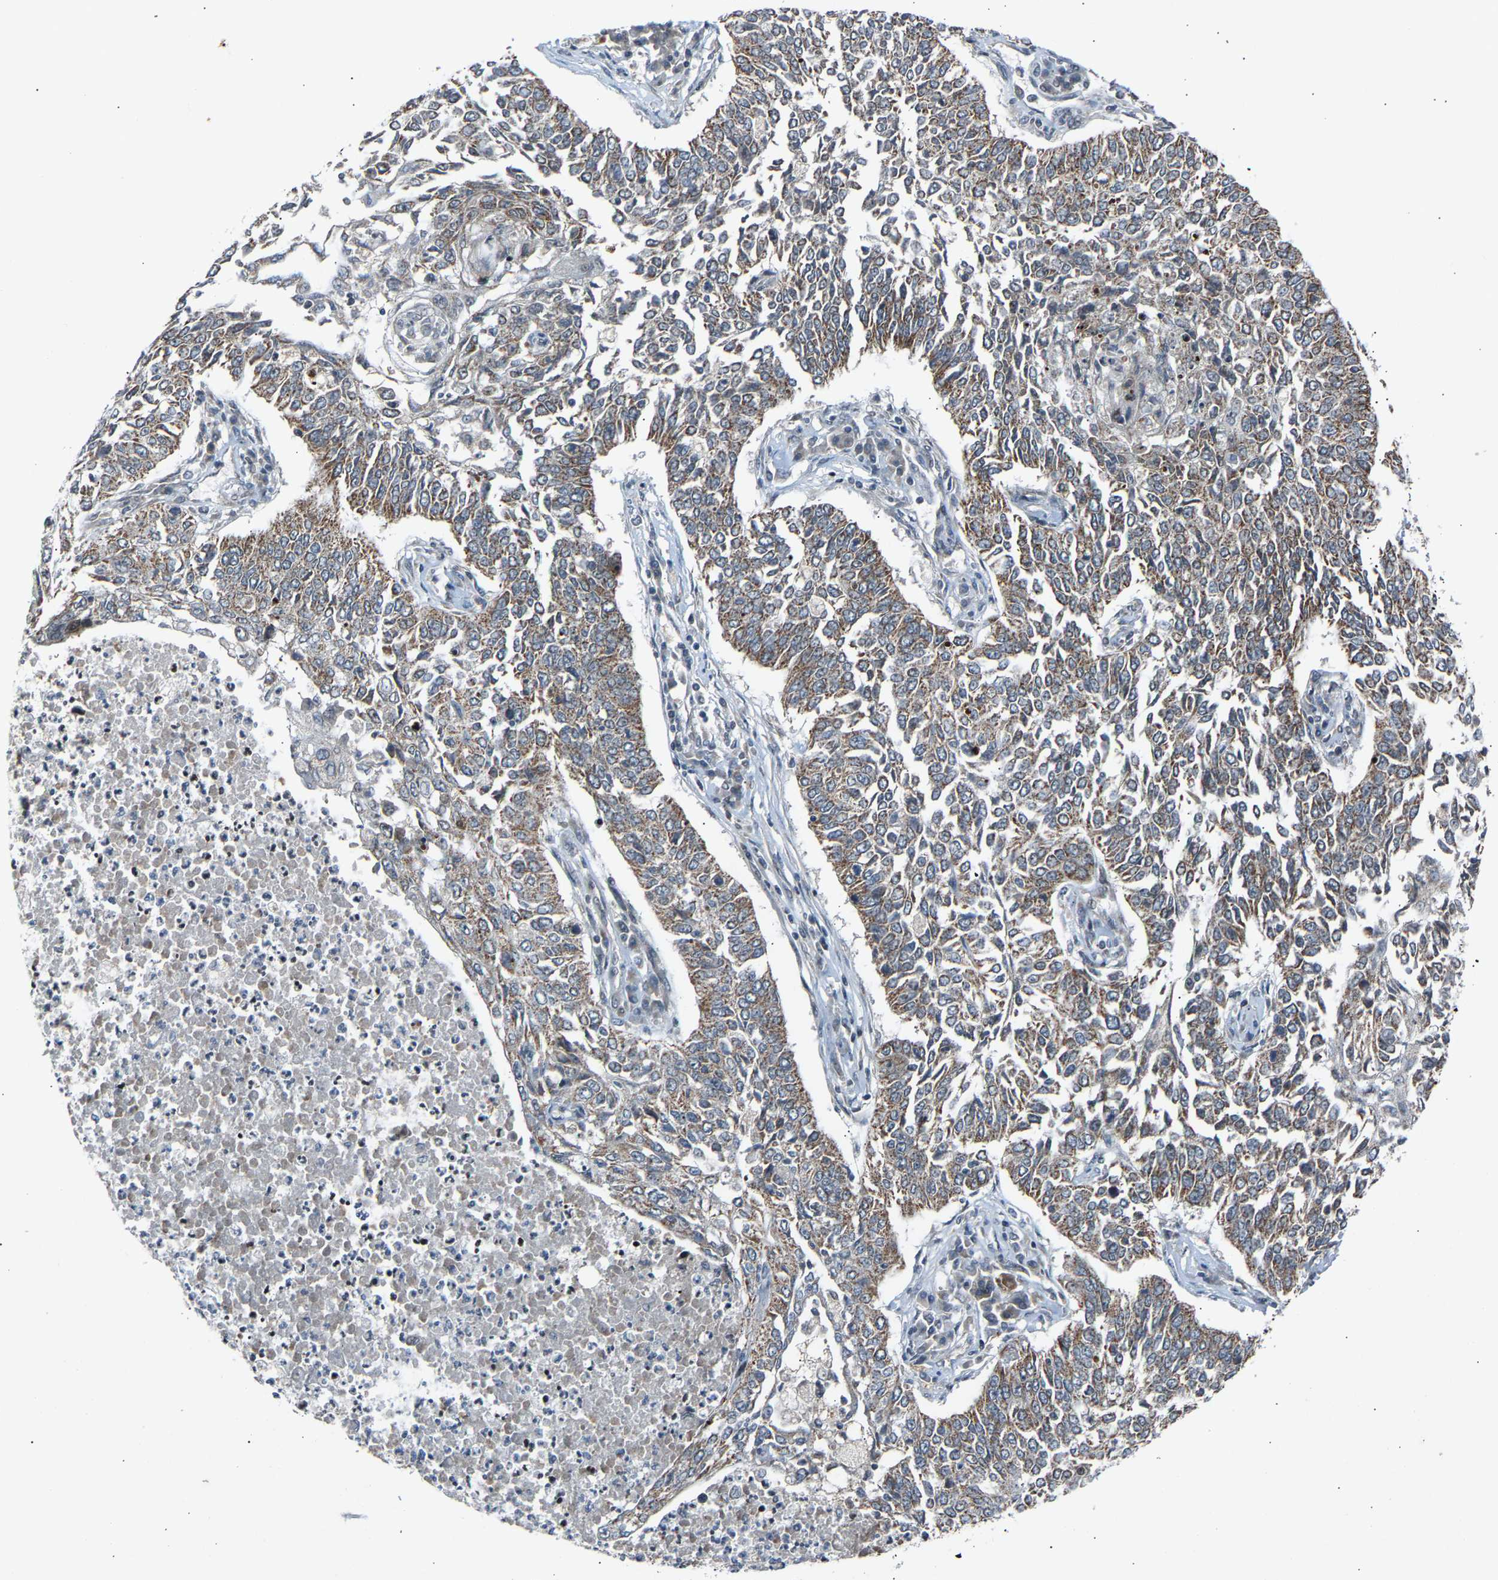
{"staining": {"intensity": "weak", "quantity": "25%-75%", "location": "cytoplasmic/membranous"}, "tissue": "lung cancer", "cell_type": "Tumor cells", "image_type": "cancer", "snomed": [{"axis": "morphology", "description": "Normal tissue, NOS"}, {"axis": "morphology", "description": "Squamous cell carcinoma, NOS"}, {"axis": "topography", "description": "Cartilage tissue"}, {"axis": "topography", "description": "Bronchus"}, {"axis": "topography", "description": "Lung"}], "caption": "A high-resolution micrograph shows IHC staining of lung squamous cell carcinoma, which demonstrates weak cytoplasmic/membranous expression in approximately 25%-75% of tumor cells.", "gene": "SLIRP", "patient": {"sex": "female", "age": 49}}